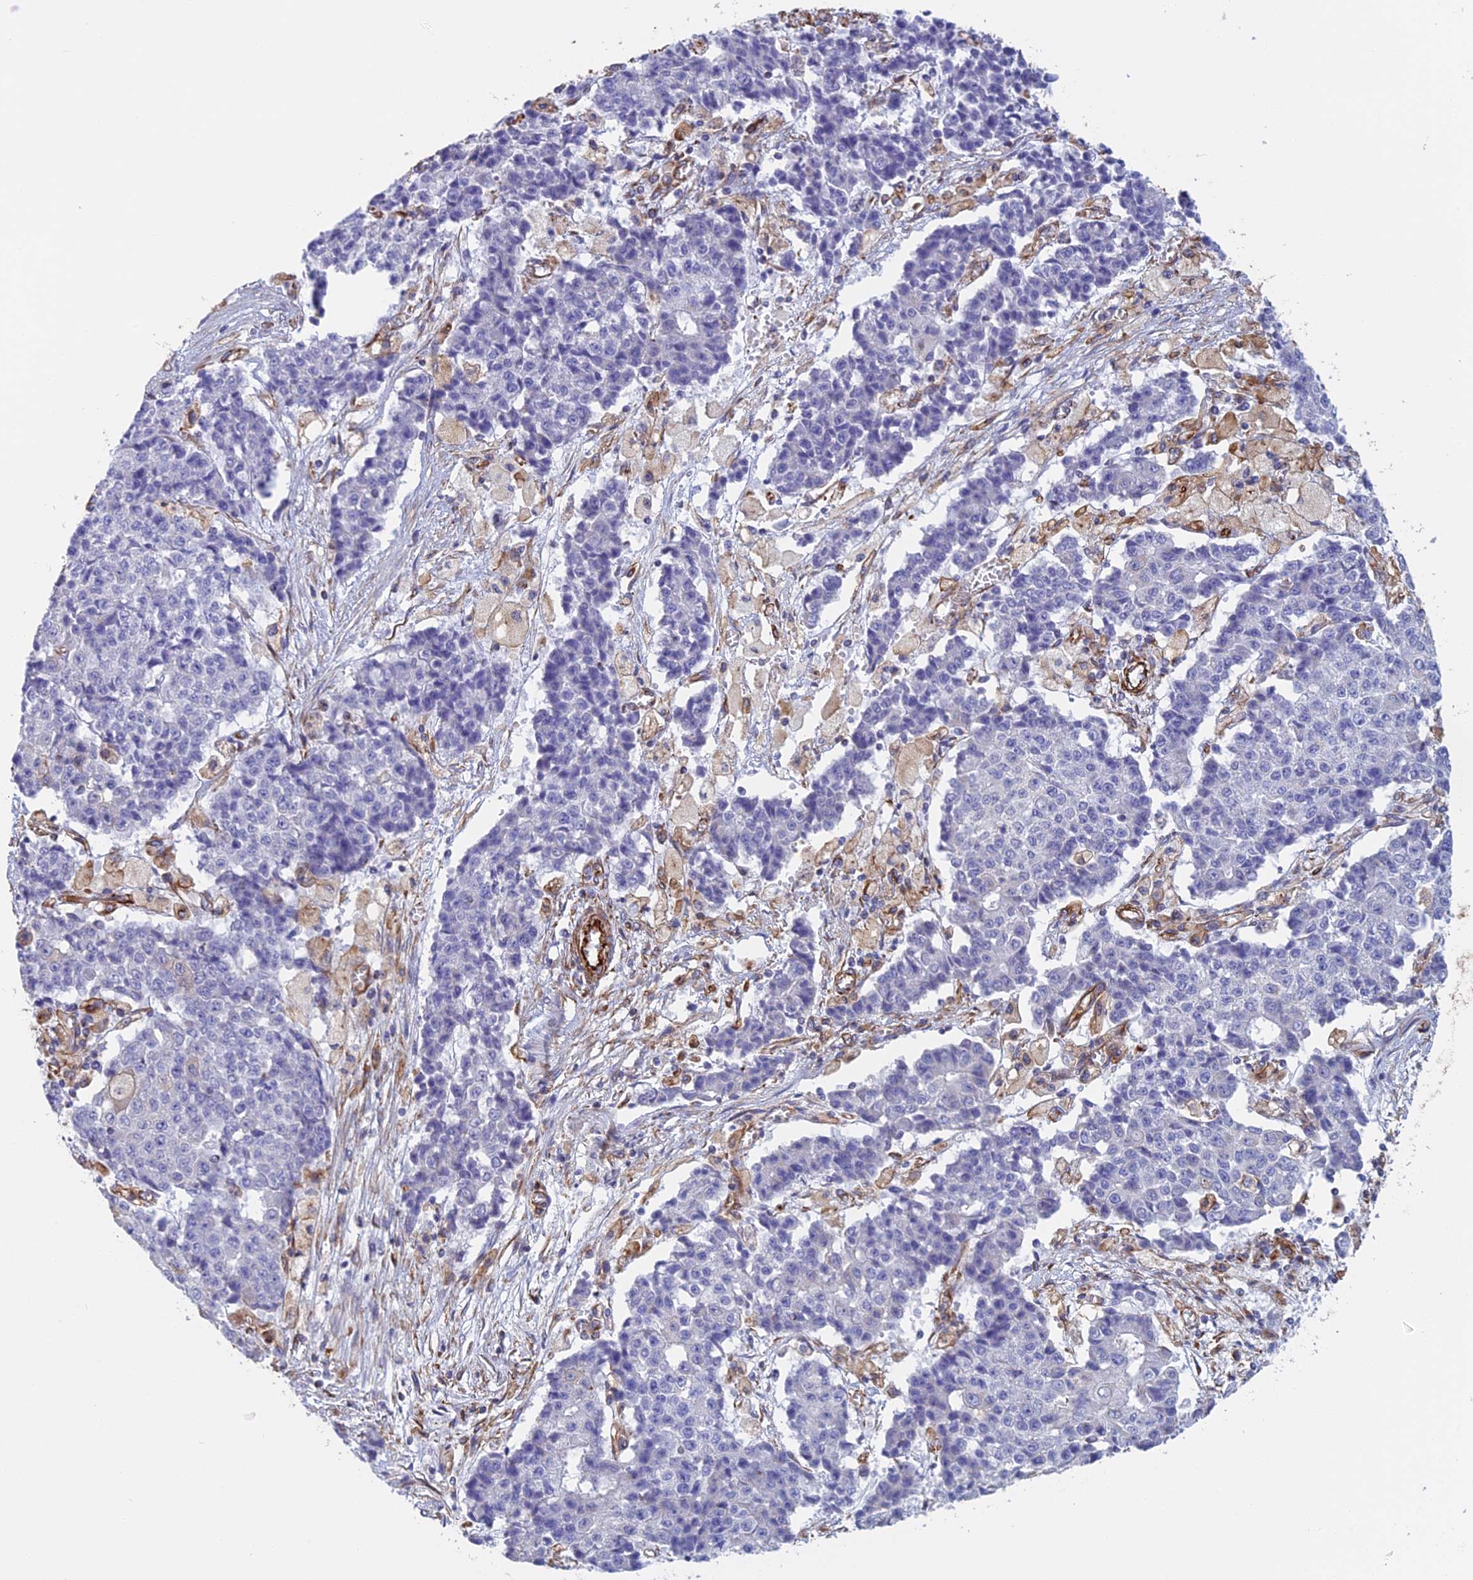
{"staining": {"intensity": "negative", "quantity": "none", "location": "none"}, "tissue": "ovarian cancer", "cell_type": "Tumor cells", "image_type": "cancer", "snomed": [{"axis": "morphology", "description": "Carcinoma, endometroid"}, {"axis": "topography", "description": "Appendix"}, {"axis": "topography", "description": "Ovary"}], "caption": "Ovarian endometroid carcinoma stained for a protein using immunohistochemistry (IHC) exhibits no positivity tumor cells.", "gene": "FBXL20", "patient": {"sex": "female", "age": 42}}